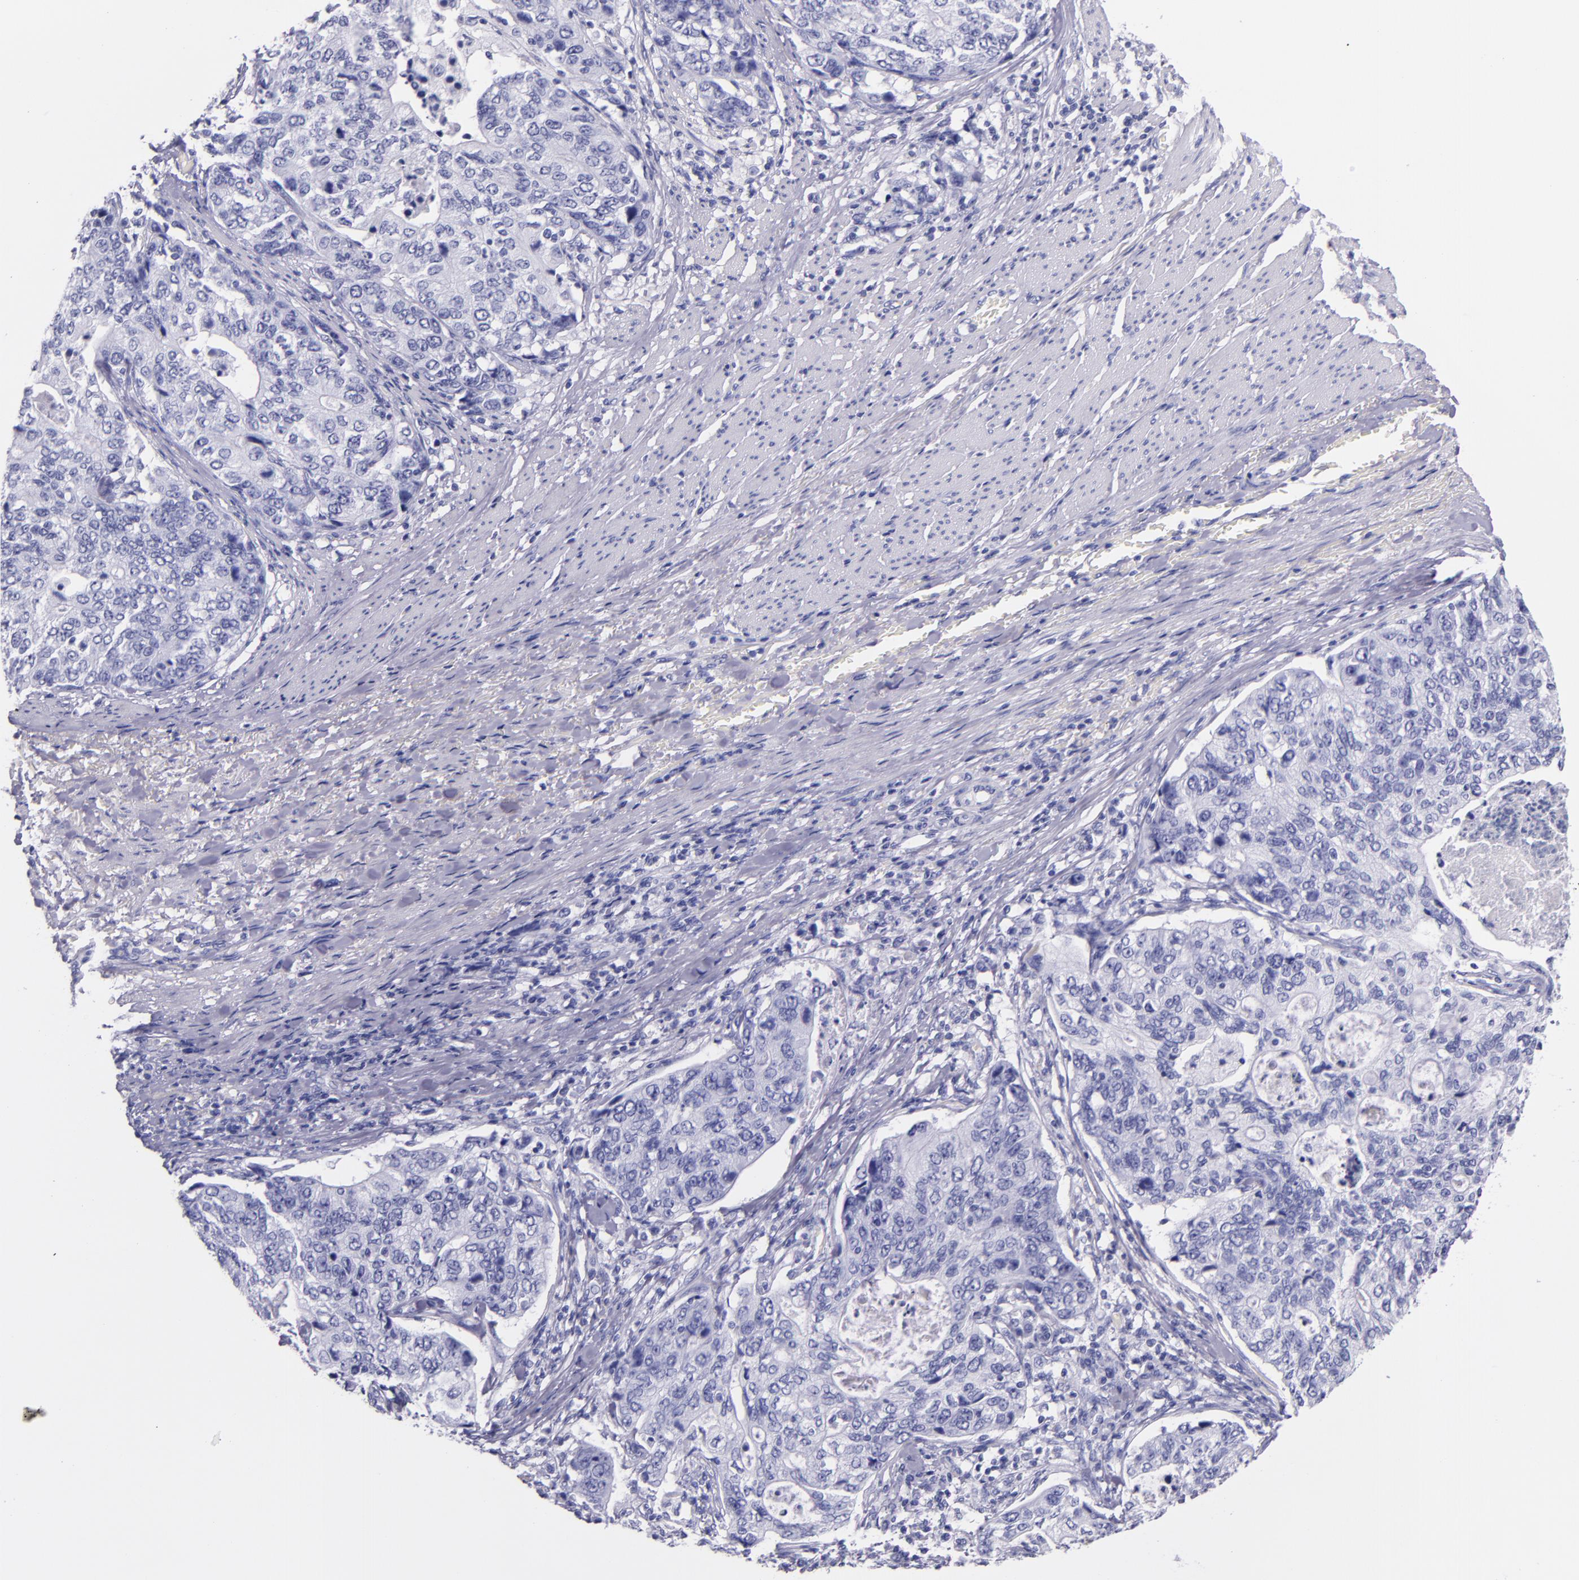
{"staining": {"intensity": "negative", "quantity": "none", "location": "none"}, "tissue": "stomach cancer", "cell_type": "Tumor cells", "image_type": "cancer", "snomed": [{"axis": "morphology", "description": "Adenocarcinoma, NOS"}, {"axis": "topography", "description": "Esophagus"}, {"axis": "topography", "description": "Stomach"}], "caption": "Immunohistochemical staining of human stomach cancer (adenocarcinoma) shows no significant expression in tumor cells.", "gene": "SFTPA2", "patient": {"sex": "male", "age": 74}}